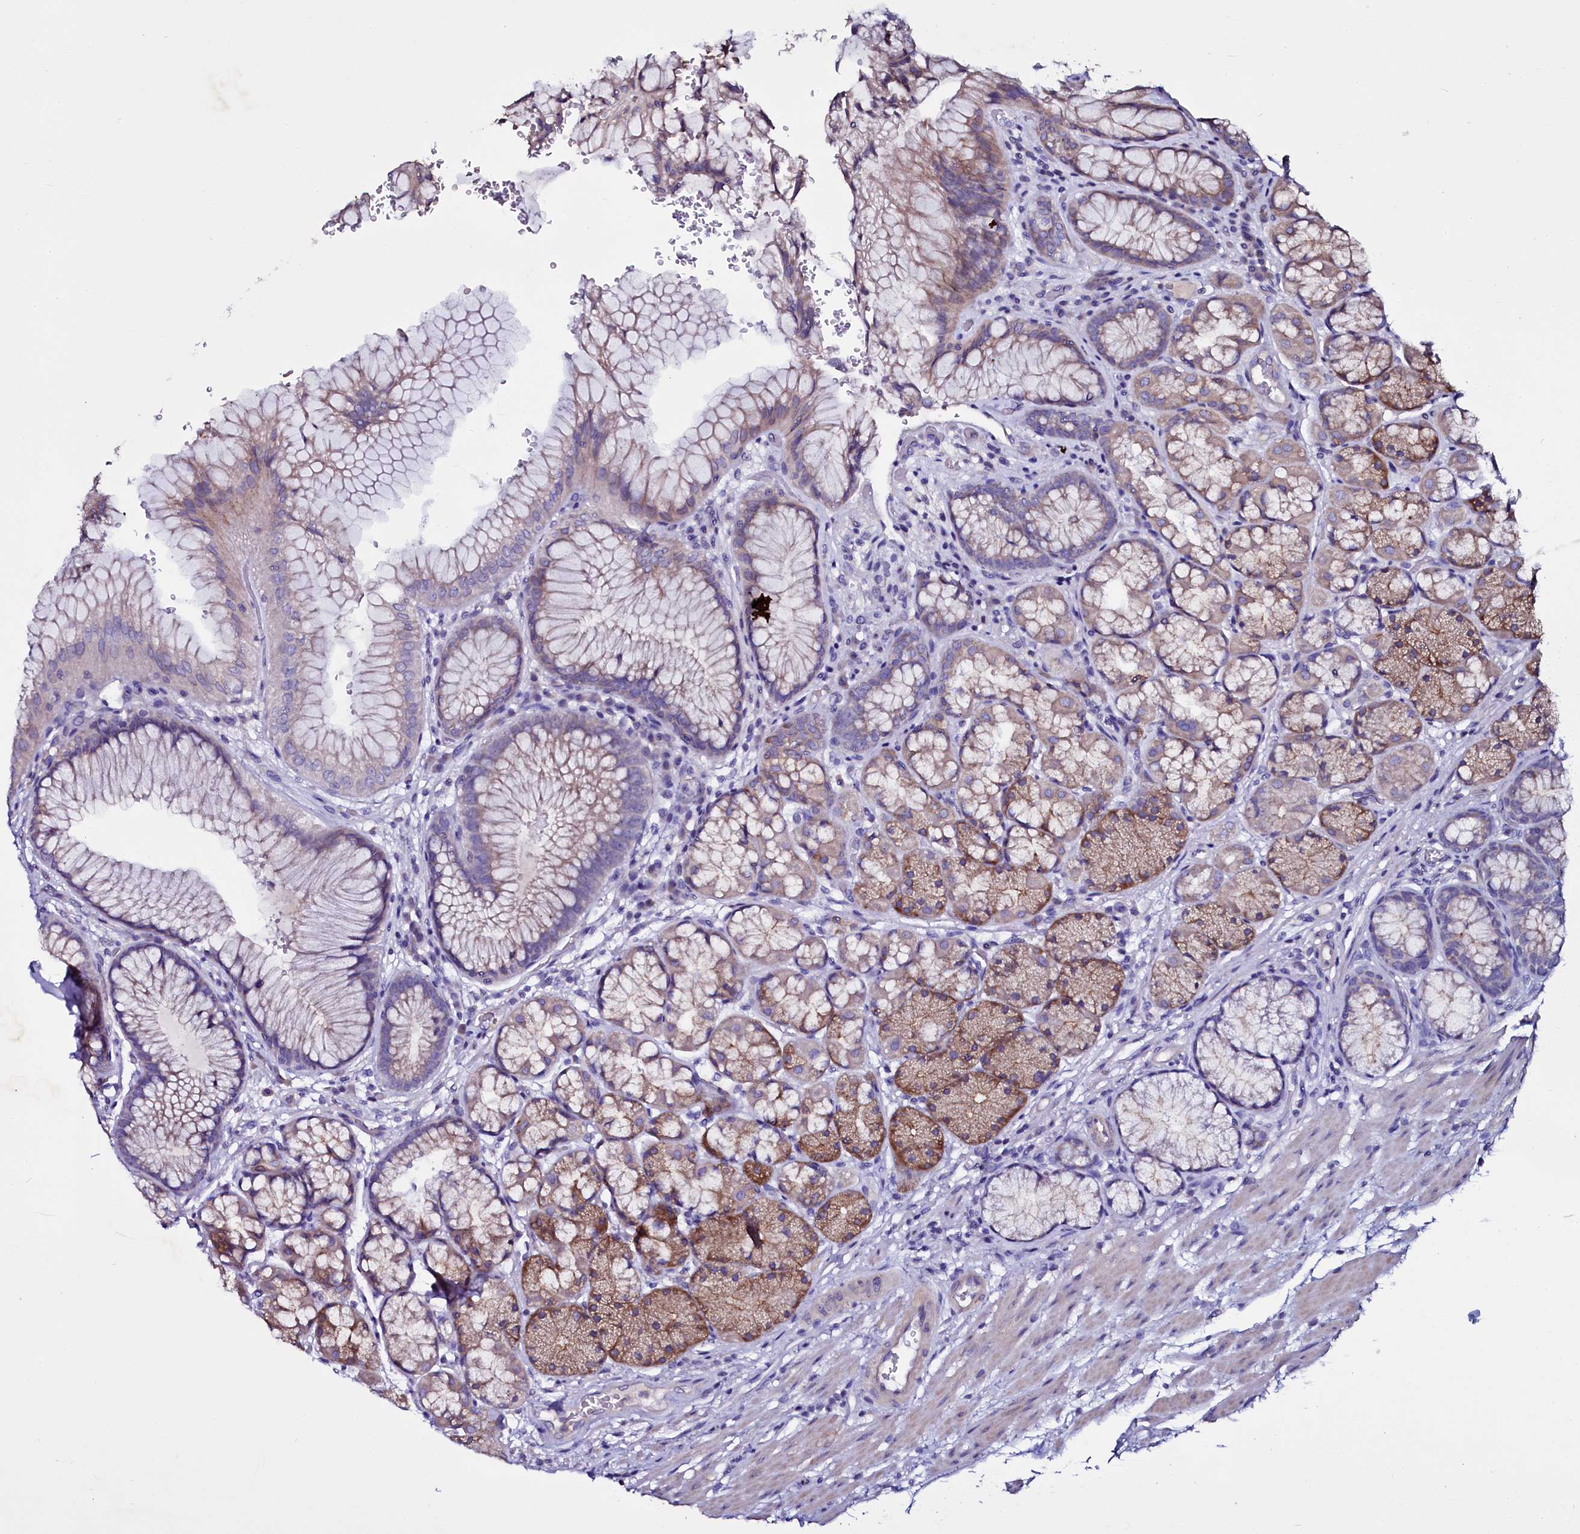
{"staining": {"intensity": "moderate", "quantity": ">75%", "location": "cytoplasmic/membranous"}, "tissue": "stomach", "cell_type": "Glandular cells", "image_type": "normal", "snomed": [{"axis": "morphology", "description": "Normal tissue, NOS"}, {"axis": "topography", "description": "Stomach"}], "caption": "Approximately >75% of glandular cells in normal stomach show moderate cytoplasmic/membranous protein positivity as visualized by brown immunohistochemical staining.", "gene": "SELENOT", "patient": {"sex": "male", "age": 63}}